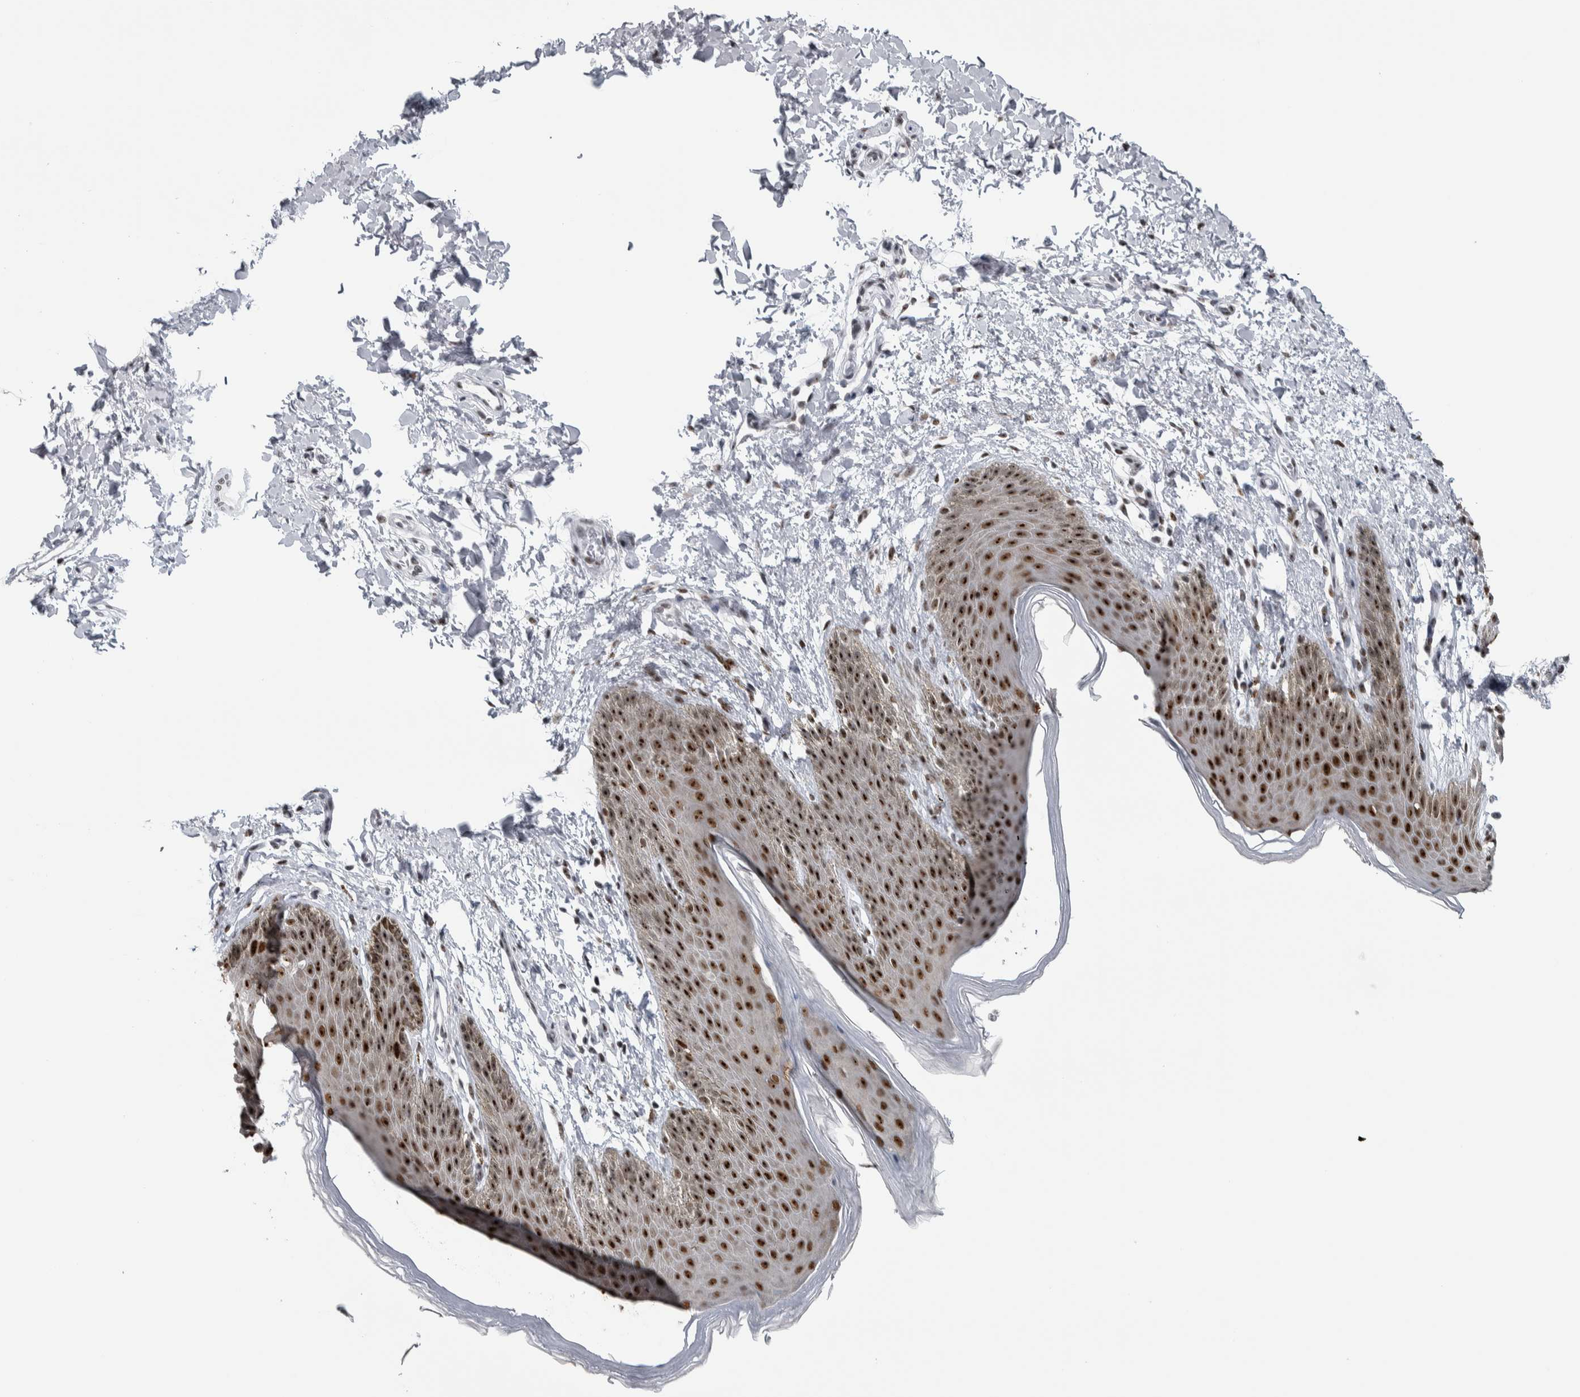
{"staining": {"intensity": "strong", "quantity": ">75%", "location": "nuclear"}, "tissue": "skin", "cell_type": "Epidermal cells", "image_type": "normal", "snomed": [{"axis": "morphology", "description": "Normal tissue, NOS"}, {"axis": "topography", "description": "Anal"}, {"axis": "topography", "description": "Peripheral nerve tissue"}], "caption": "The photomicrograph exhibits staining of benign skin, revealing strong nuclear protein positivity (brown color) within epidermal cells.", "gene": "TOP2B", "patient": {"sex": "male", "age": 44}}